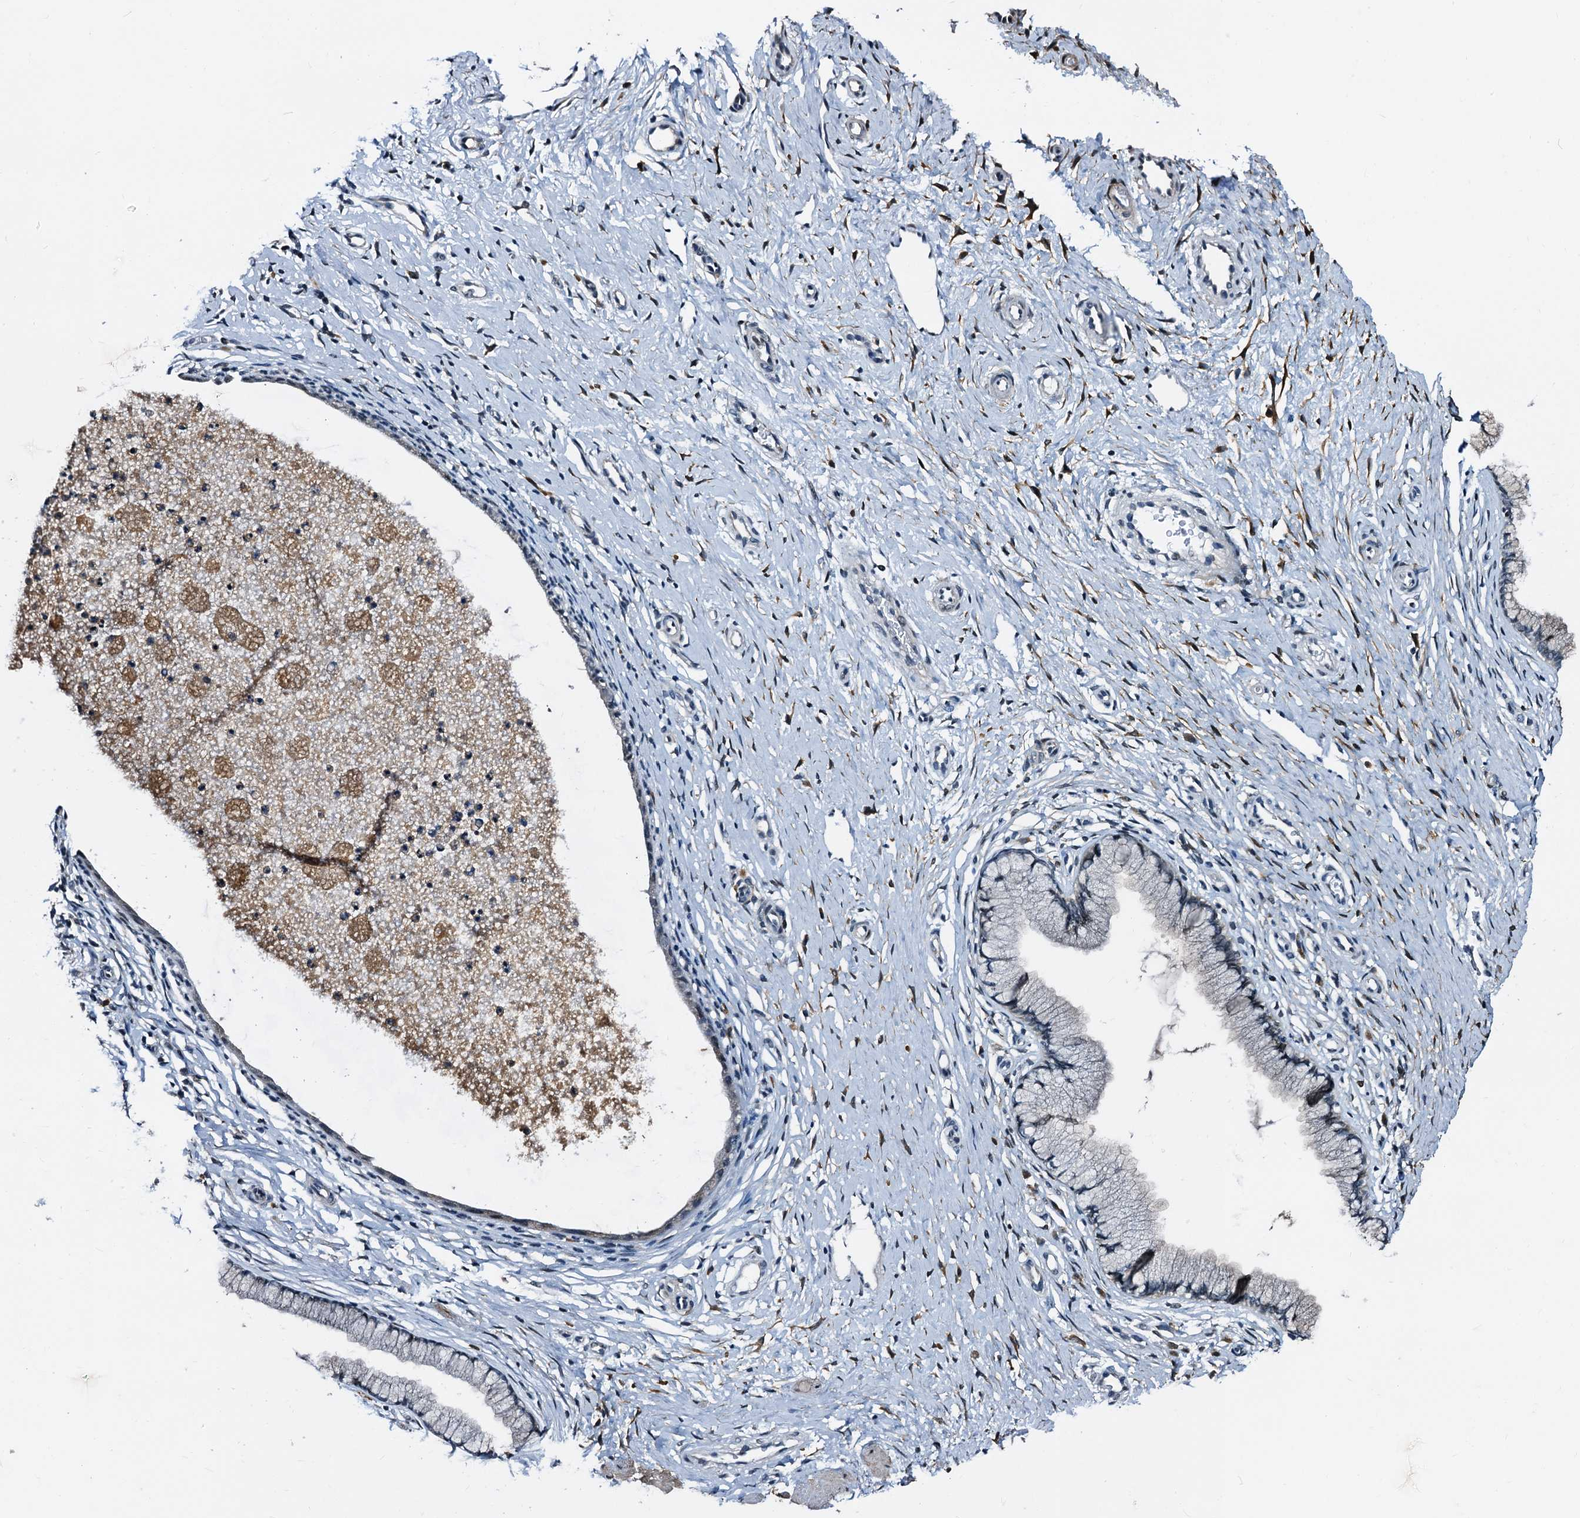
{"staining": {"intensity": "negative", "quantity": "none", "location": "none"}, "tissue": "cervix", "cell_type": "Glandular cells", "image_type": "normal", "snomed": [{"axis": "morphology", "description": "Normal tissue, NOS"}, {"axis": "topography", "description": "Cervix"}], "caption": "Immunohistochemistry histopathology image of normal human cervix stained for a protein (brown), which displays no expression in glandular cells.", "gene": "FAM222A", "patient": {"sex": "female", "age": 36}}